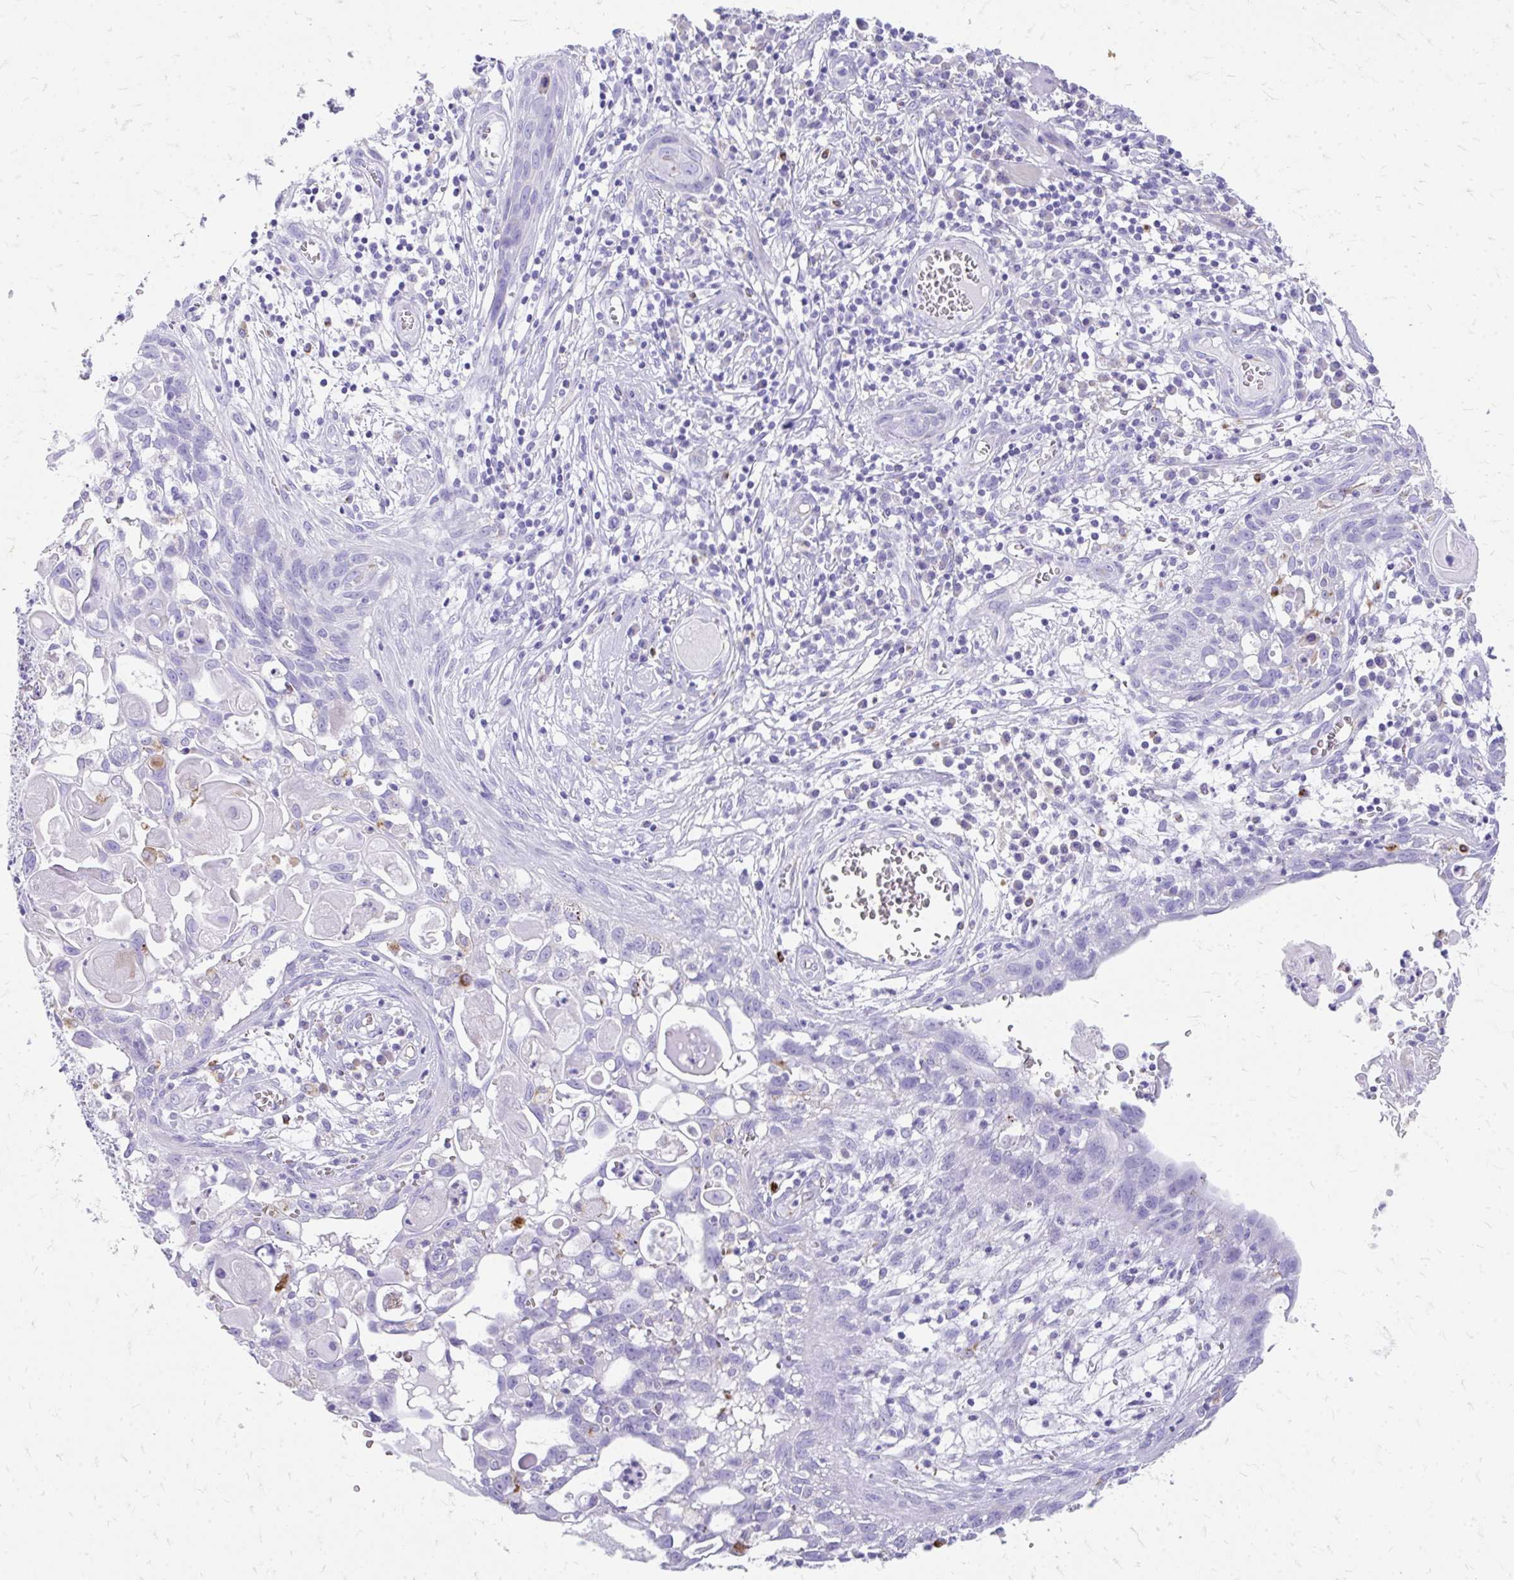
{"staining": {"intensity": "negative", "quantity": "none", "location": "none"}, "tissue": "skin cancer", "cell_type": "Tumor cells", "image_type": "cancer", "snomed": [{"axis": "morphology", "description": "Squamous cell carcinoma, NOS"}, {"axis": "topography", "description": "Skin"}, {"axis": "topography", "description": "Vulva"}], "caption": "Immunohistochemical staining of squamous cell carcinoma (skin) displays no significant staining in tumor cells.", "gene": "ZNF699", "patient": {"sex": "female", "age": 83}}